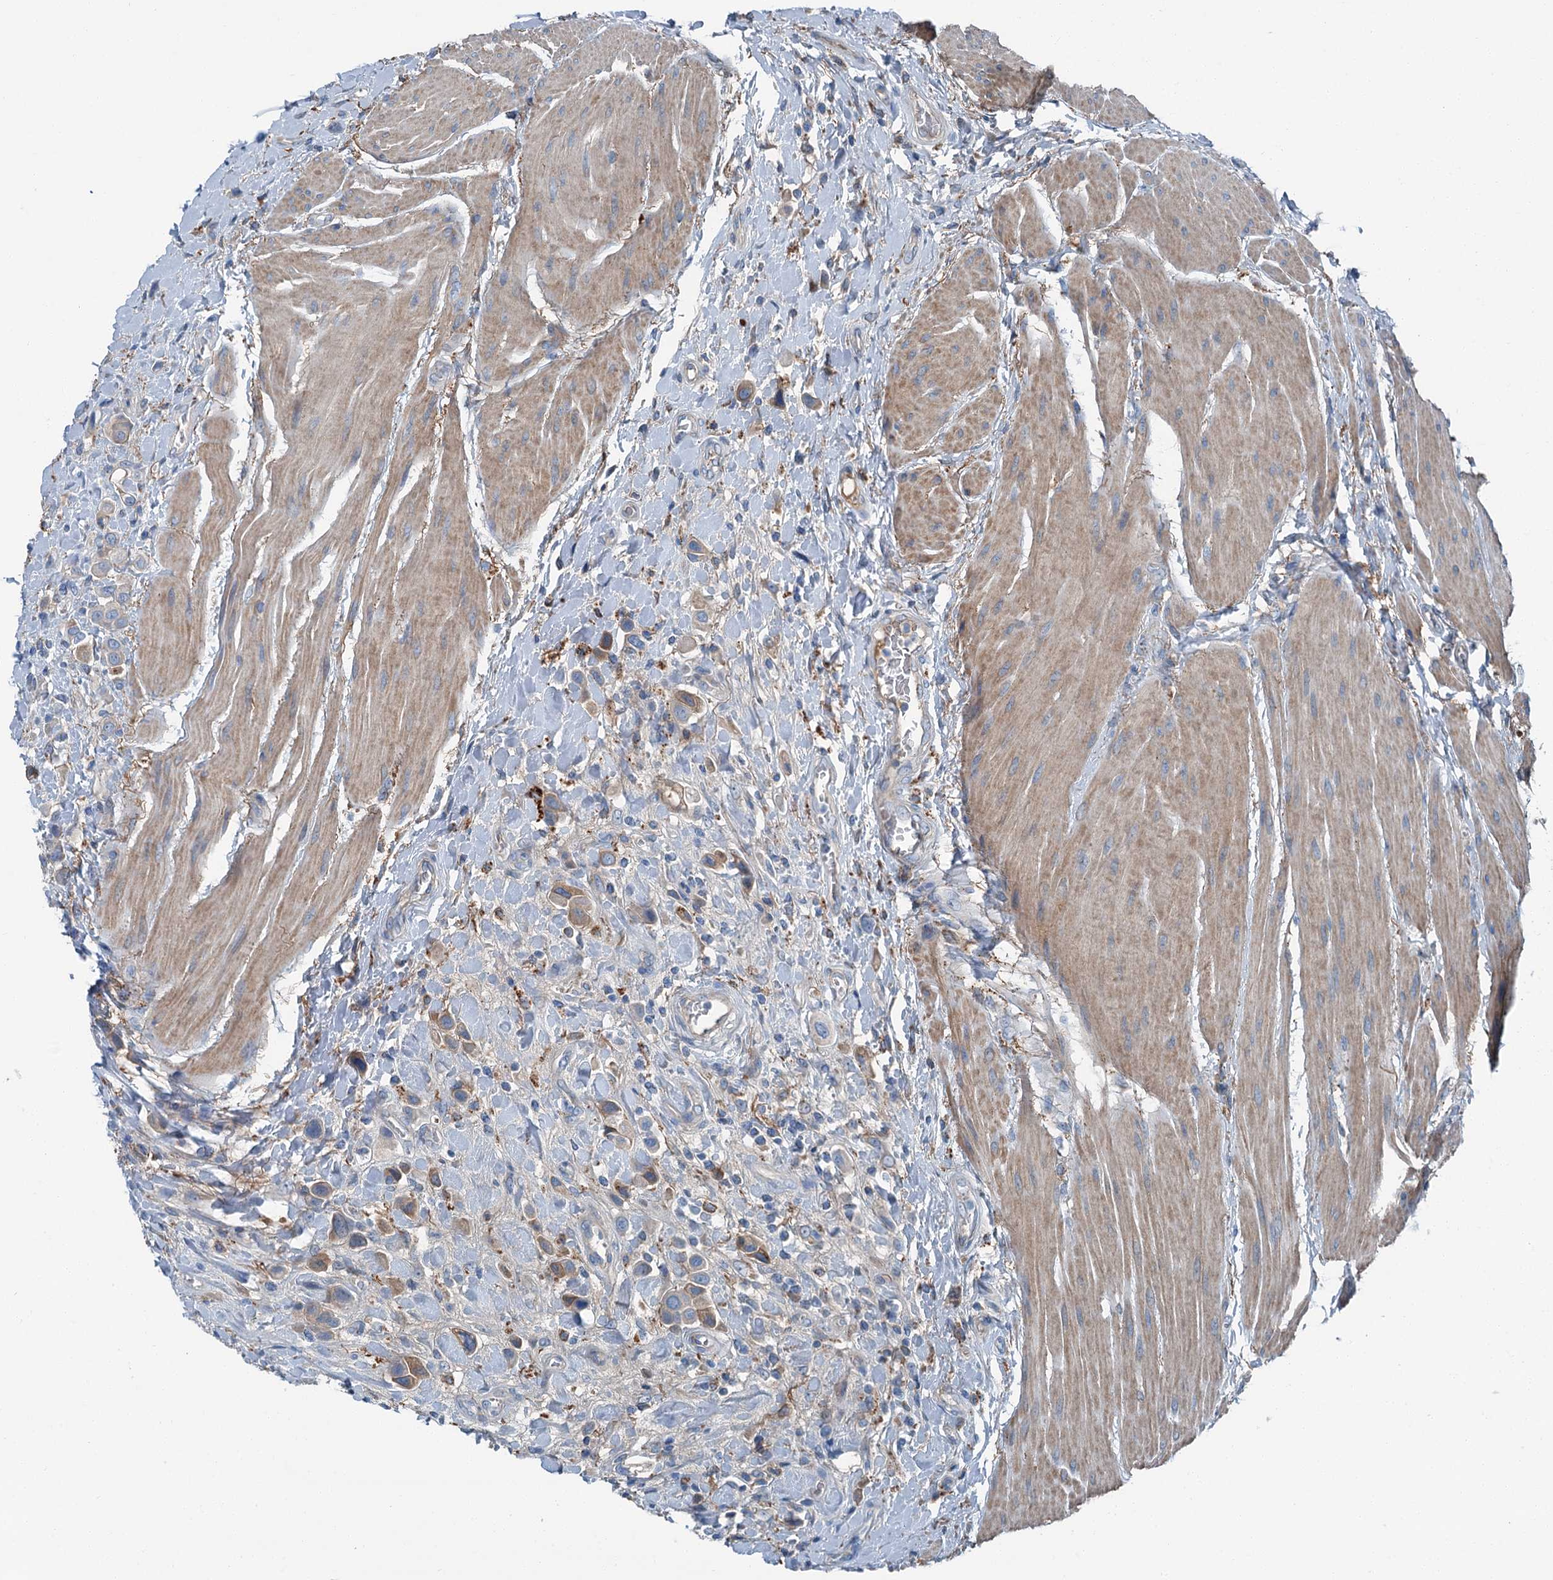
{"staining": {"intensity": "weak", "quantity": "25%-75%", "location": "cytoplasmic/membranous"}, "tissue": "urothelial cancer", "cell_type": "Tumor cells", "image_type": "cancer", "snomed": [{"axis": "morphology", "description": "Urothelial carcinoma, High grade"}, {"axis": "topography", "description": "Urinary bladder"}], "caption": "A histopathology image of human urothelial cancer stained for a protein demonstrates weak cytoplasmic/membranous brown staining in tumor cells. (DAB (3,3'-diaminobenzidine) IHC, brown staining for protein, blue staining for nuclei).", "gene": "AXL", "patient": {"sex": "male", "age": 50}}